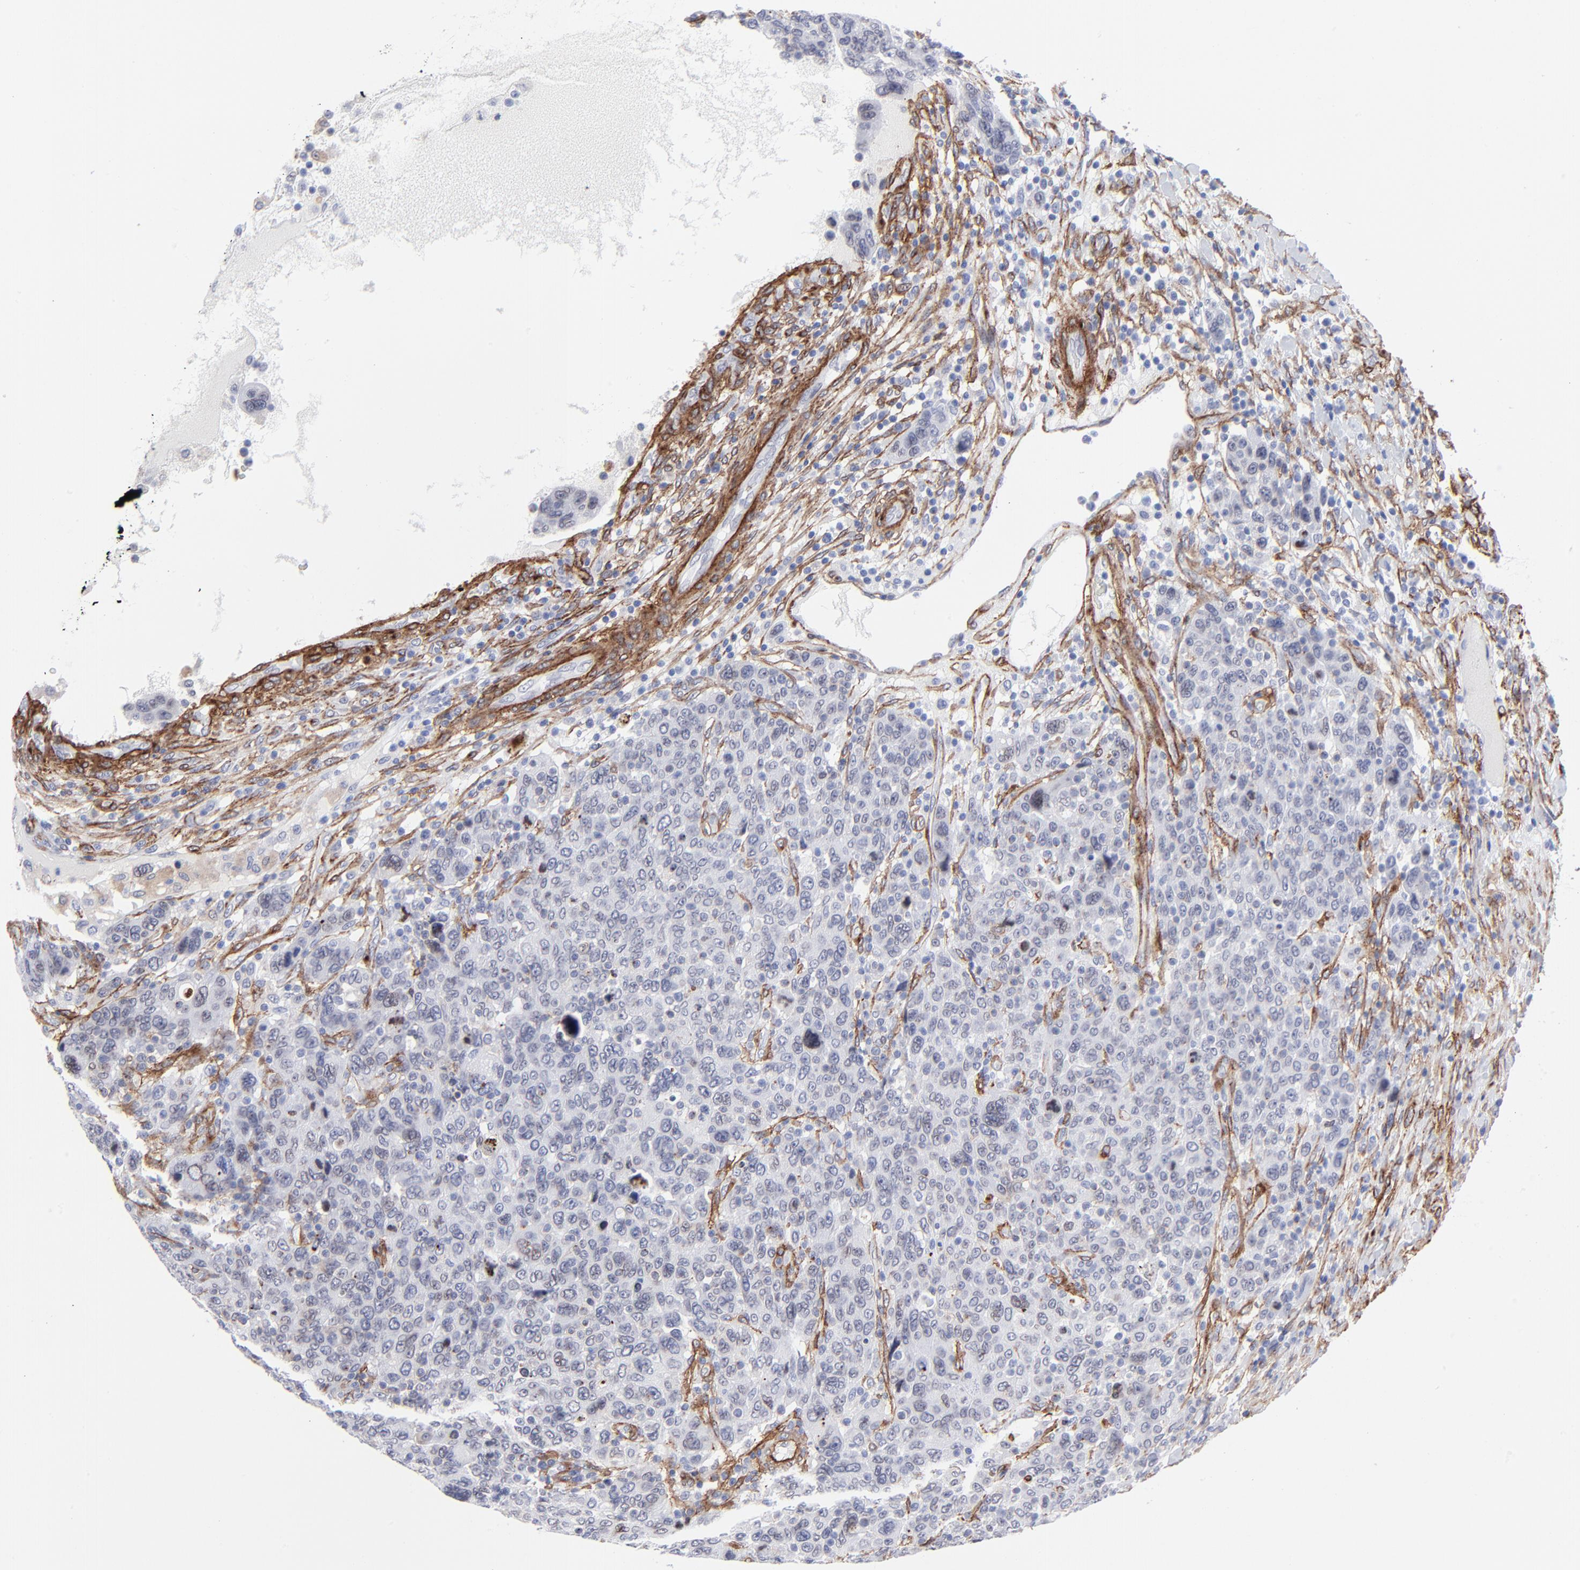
{"staining": {"intensity": "negative", "quantity": "none", "location": "none"}, "tissue": "breast cancer", "cell_type": "Tumor cells", "image_type": "cancer", "snomed": [{"axis": "morphology", "description": "Duct carcinoma"}, {"axis": "topography", "description": "Breast"}], "caption": "There is no significant positivity in tumor cells of breast intraductal carcinoma.", "gene": "PDGFRB", "patient": {"sex": "female", "age": 37}}